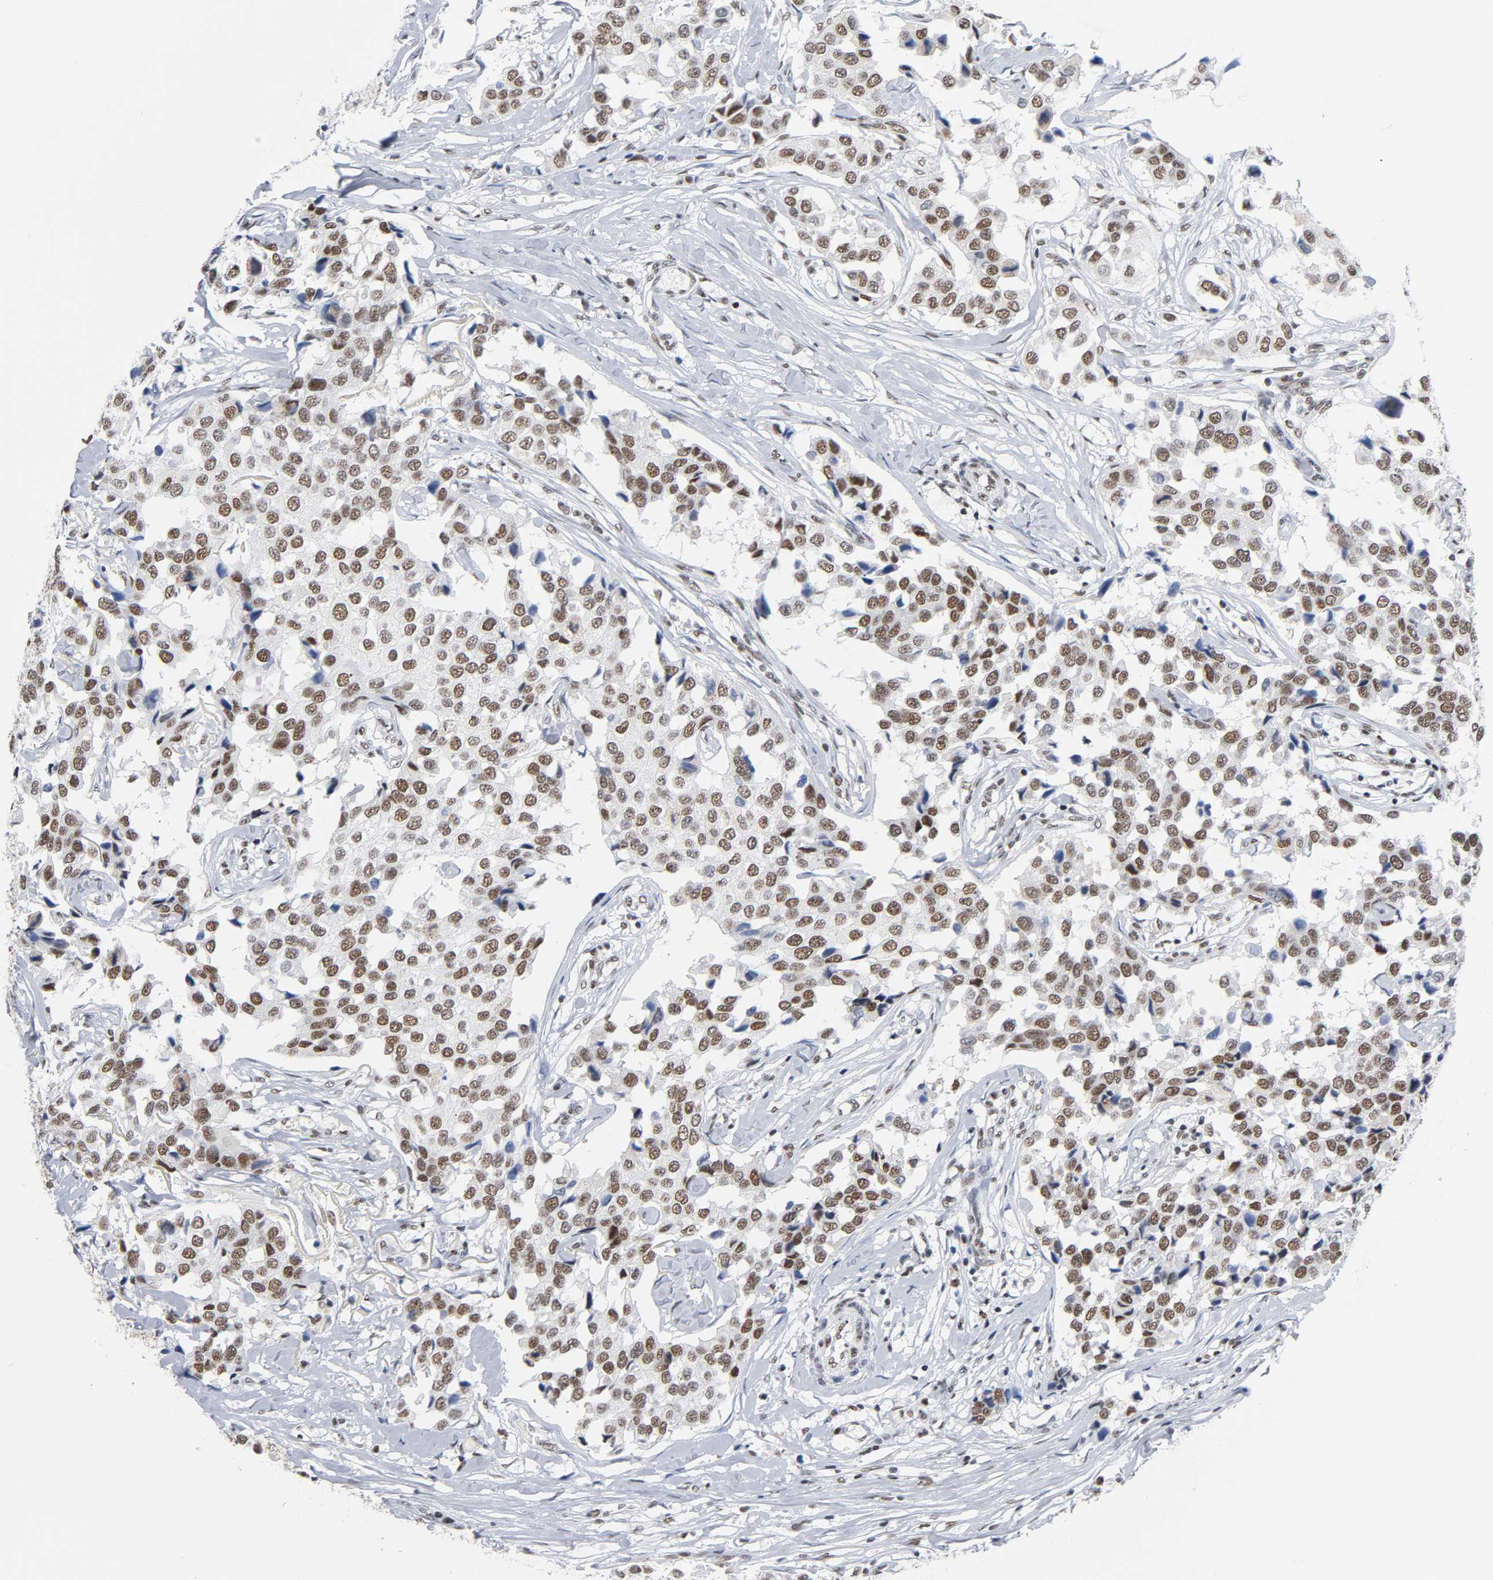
{"staining": {"intensity": "moderate", "quantity": ">75%", "location": "nuclear"}, "tissue": "breast cancer", "cell_type": "Tumor cells", "image_type": "cancer", "snomed": [{"axis": "morphology", "description": "Duct carcinoma"}, {"axis": "topography", "description": "Breast"}], "caption": "Protein staining of breast infiltrating ductal carcinoma tissue shows moderate nuclear staining in approximately >75% of tumor cells.", "gene": "CSTF2", "patient": {"sex": "female", "age": 80}}